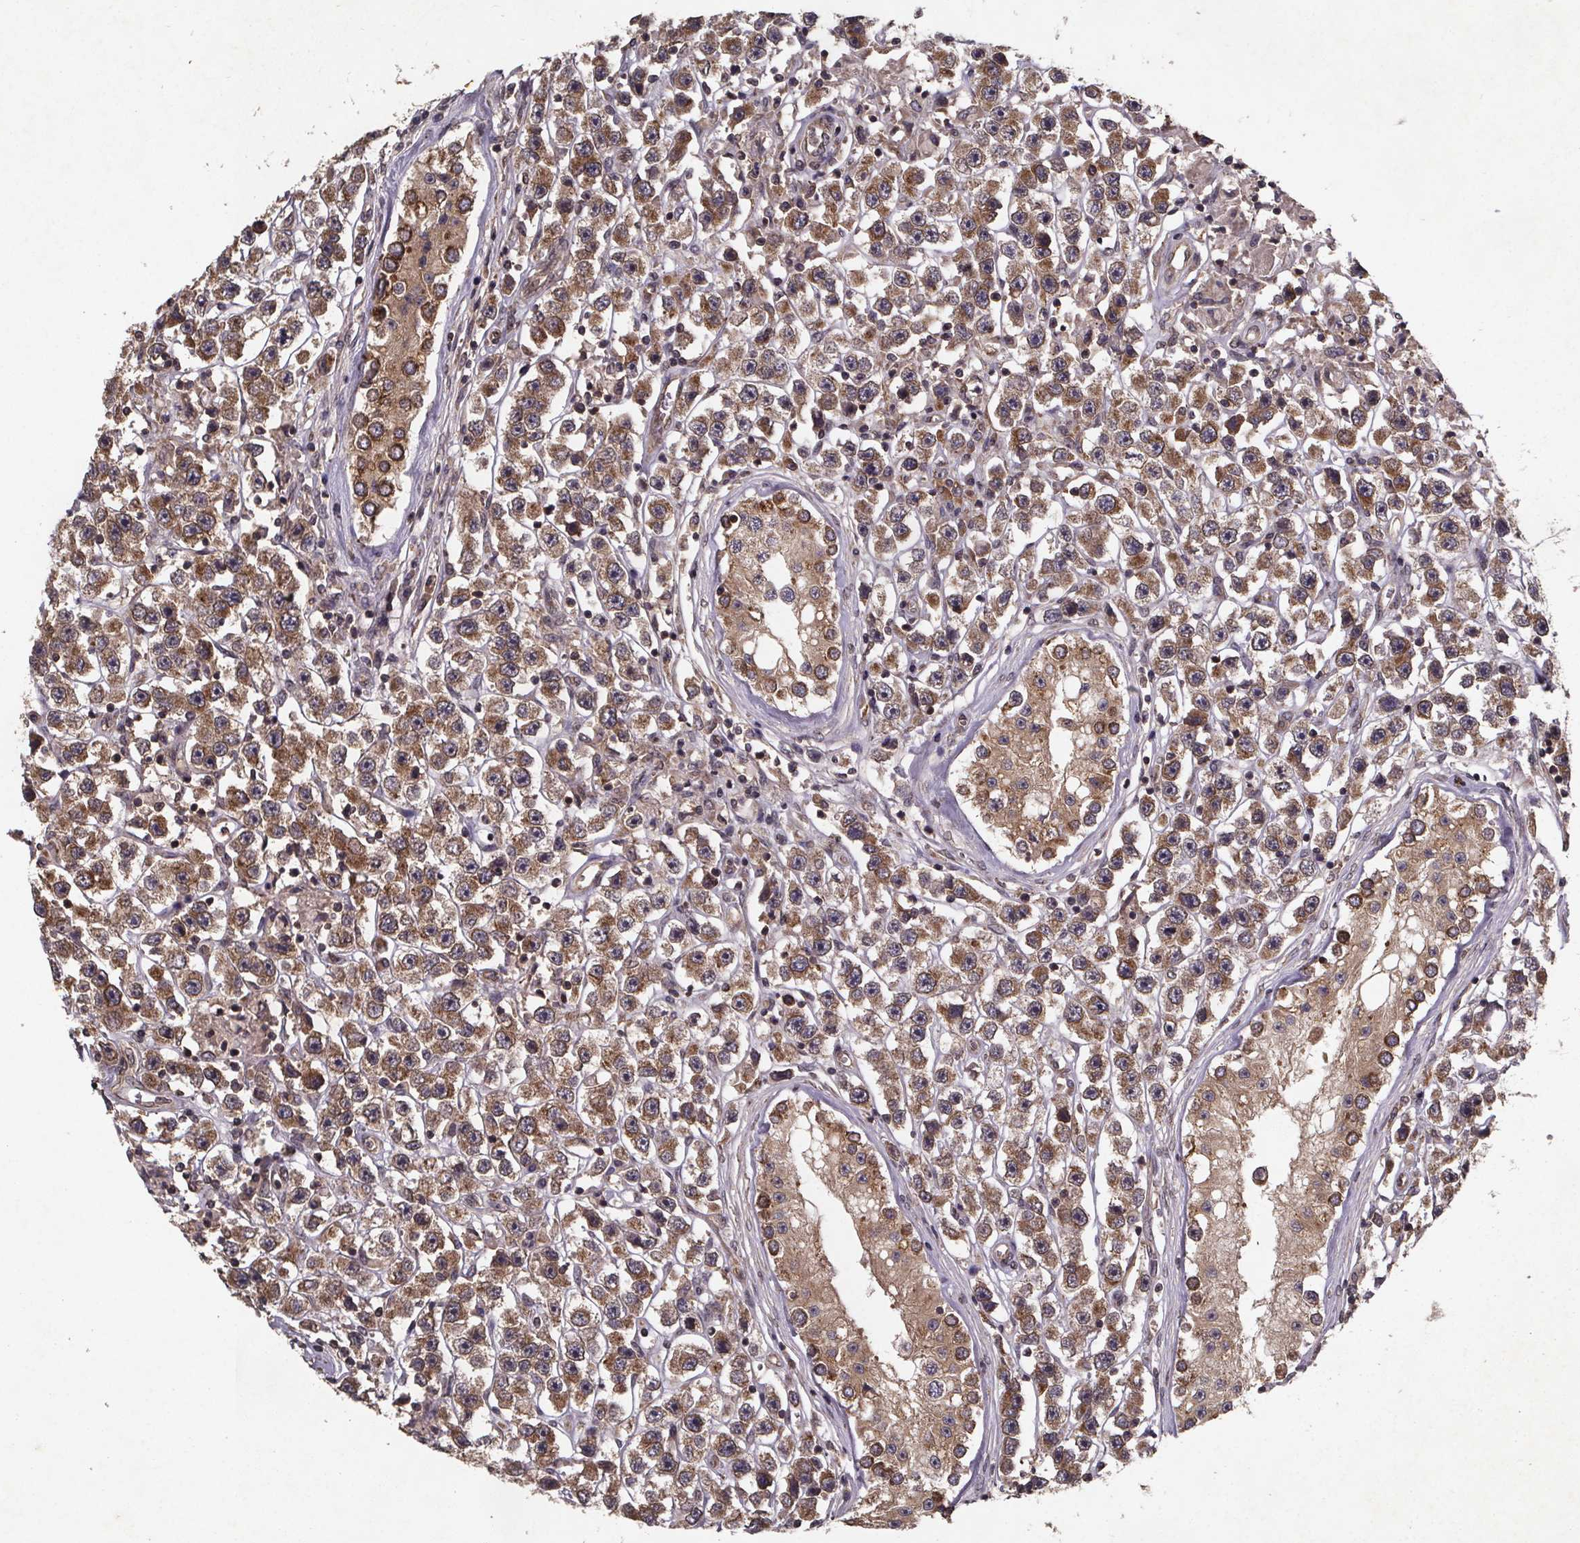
{"staining": {"intensity": "moderate", "quantity": ">75%", "location": "cytoplasmic/membranous"}, "tissue": "testis cancer", "cell_type": "Tumor cells", "image_type": "cancer", "snomed": [{"axis": "morphology", "description": "Seminoma, NOS"}, {"axis": "topography", "description": "Testis"}], "caption": "The histopathology image displays immunohistochemical staining of testis cancer (seminoma). There is moderate cytoplasmic/membranous staining is present in about >75% of tumor cells.", "gene": "PIERCE2", "patient": {"sex": "male", "age": 45}}